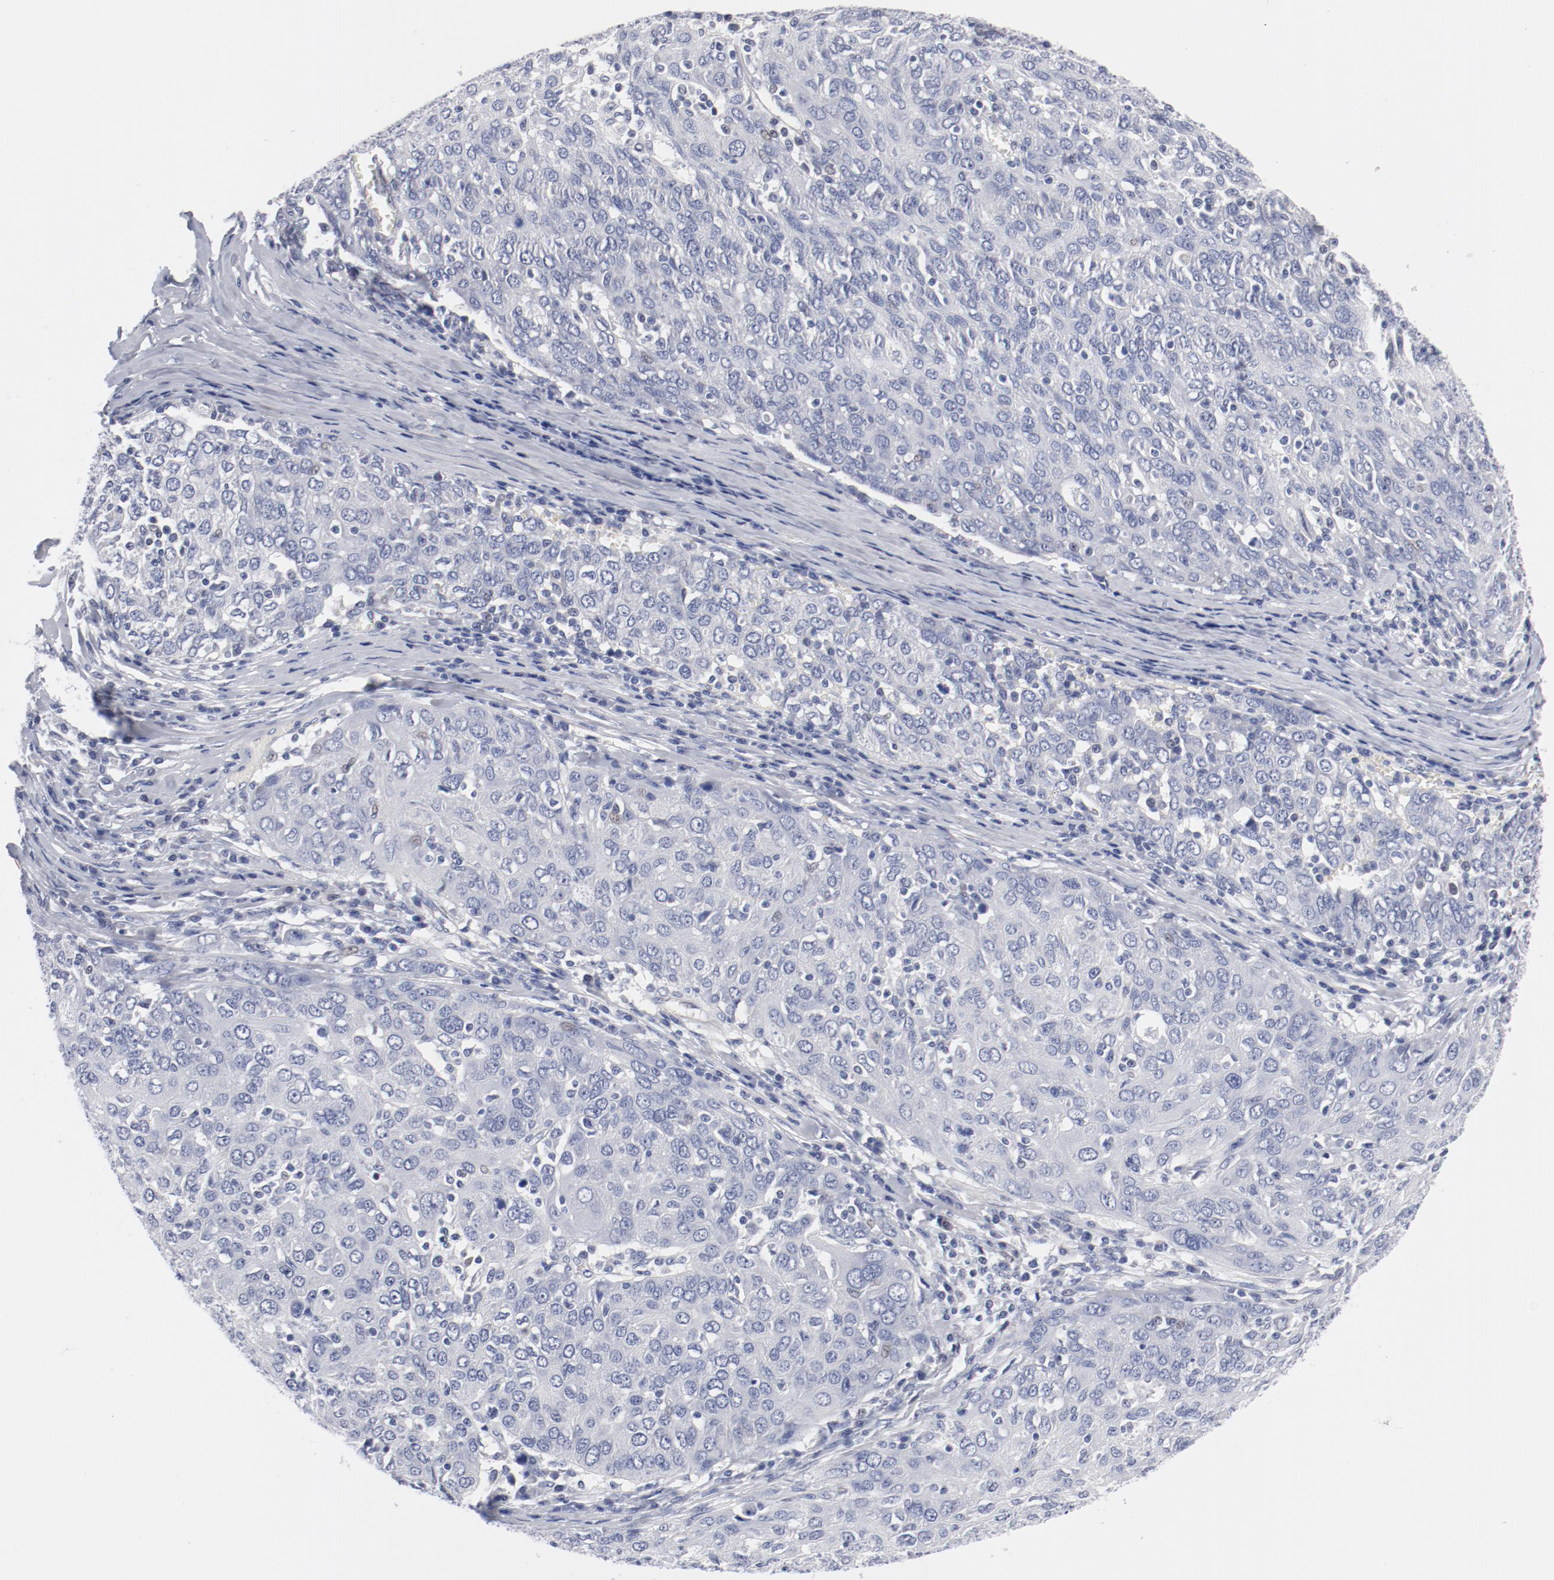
{"staining": {"intensity": "negative", "quantity": "none", "location": "none"}, "tissue": "ovarian cancer", "cell_type": "Tumor cells", "image_type": "cancer", "snomed": [{"axis": "morphology", "description": "Carcinoma, endometroid"}, {"axis": "topography", "description": "Ovary"}], "caption": "Endometroid carcinoma (ovarian) was stained to show a protein in brown. There is no significant expression in tumor cells.", "gene": "KCNK13", "patient": {"sex": "female", "age": 50}}